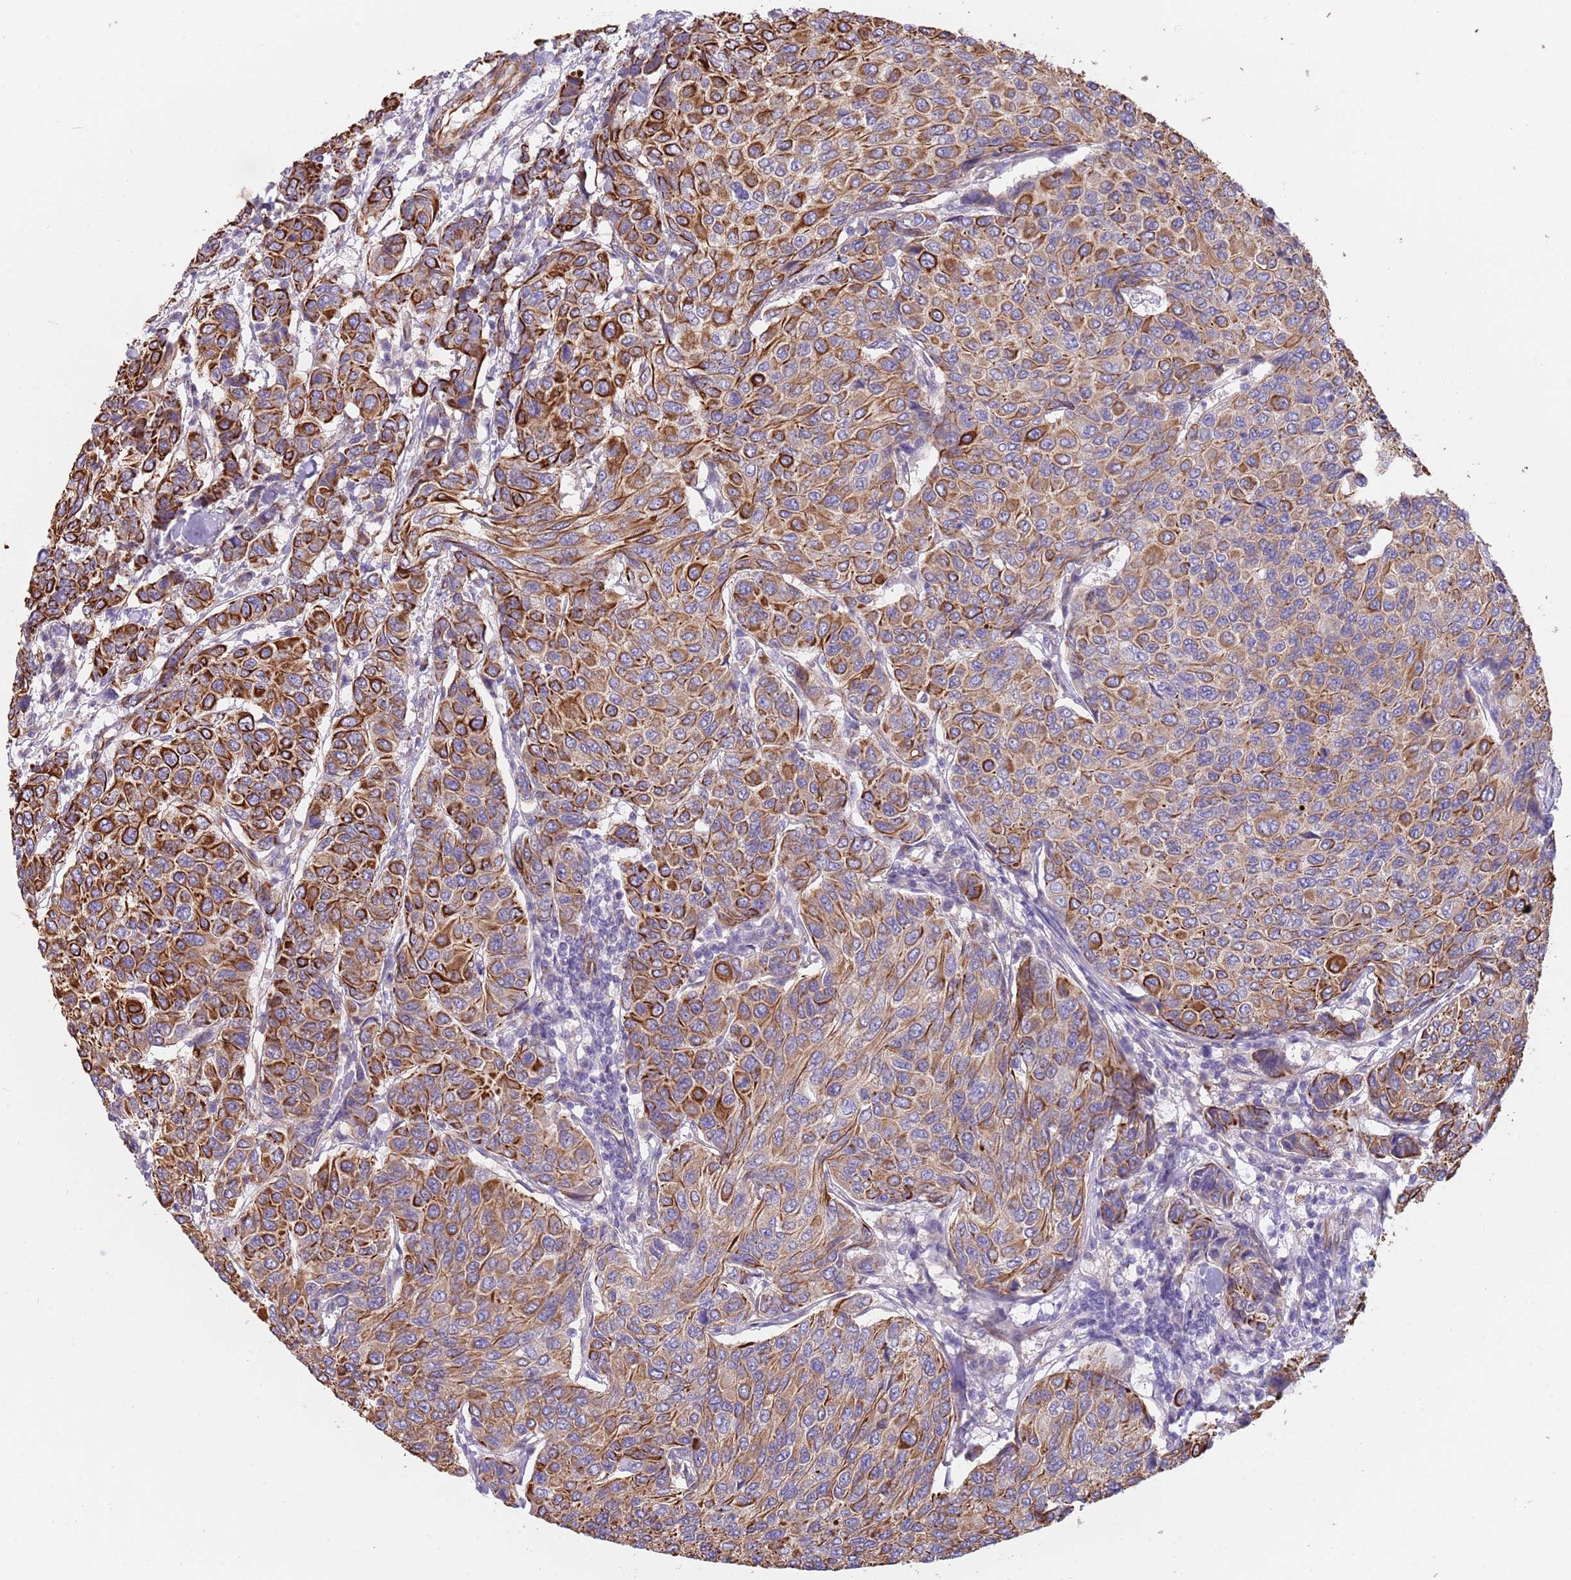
{"staining": {"intensity": "strong", "quantity": "25%-75%", "location": "cytoplasmic/membranous"}, "tissue": "breast cancer", "cell_type": "Tumor cells", "image_type": "cancer", "snomed": [{"axis": "morphology", "description": "Duct carcinoma"}, {"axis": "topography", "description": "Breast"}], "caption": "Strong cytoplasmic/membranous protein positivity is seen in approximately 25%-75% of tumor cells in infiltrating ductal carcinoma (breast).", "gene": "MOGAT1", "patient": {"sex": "female", "age": 55}}